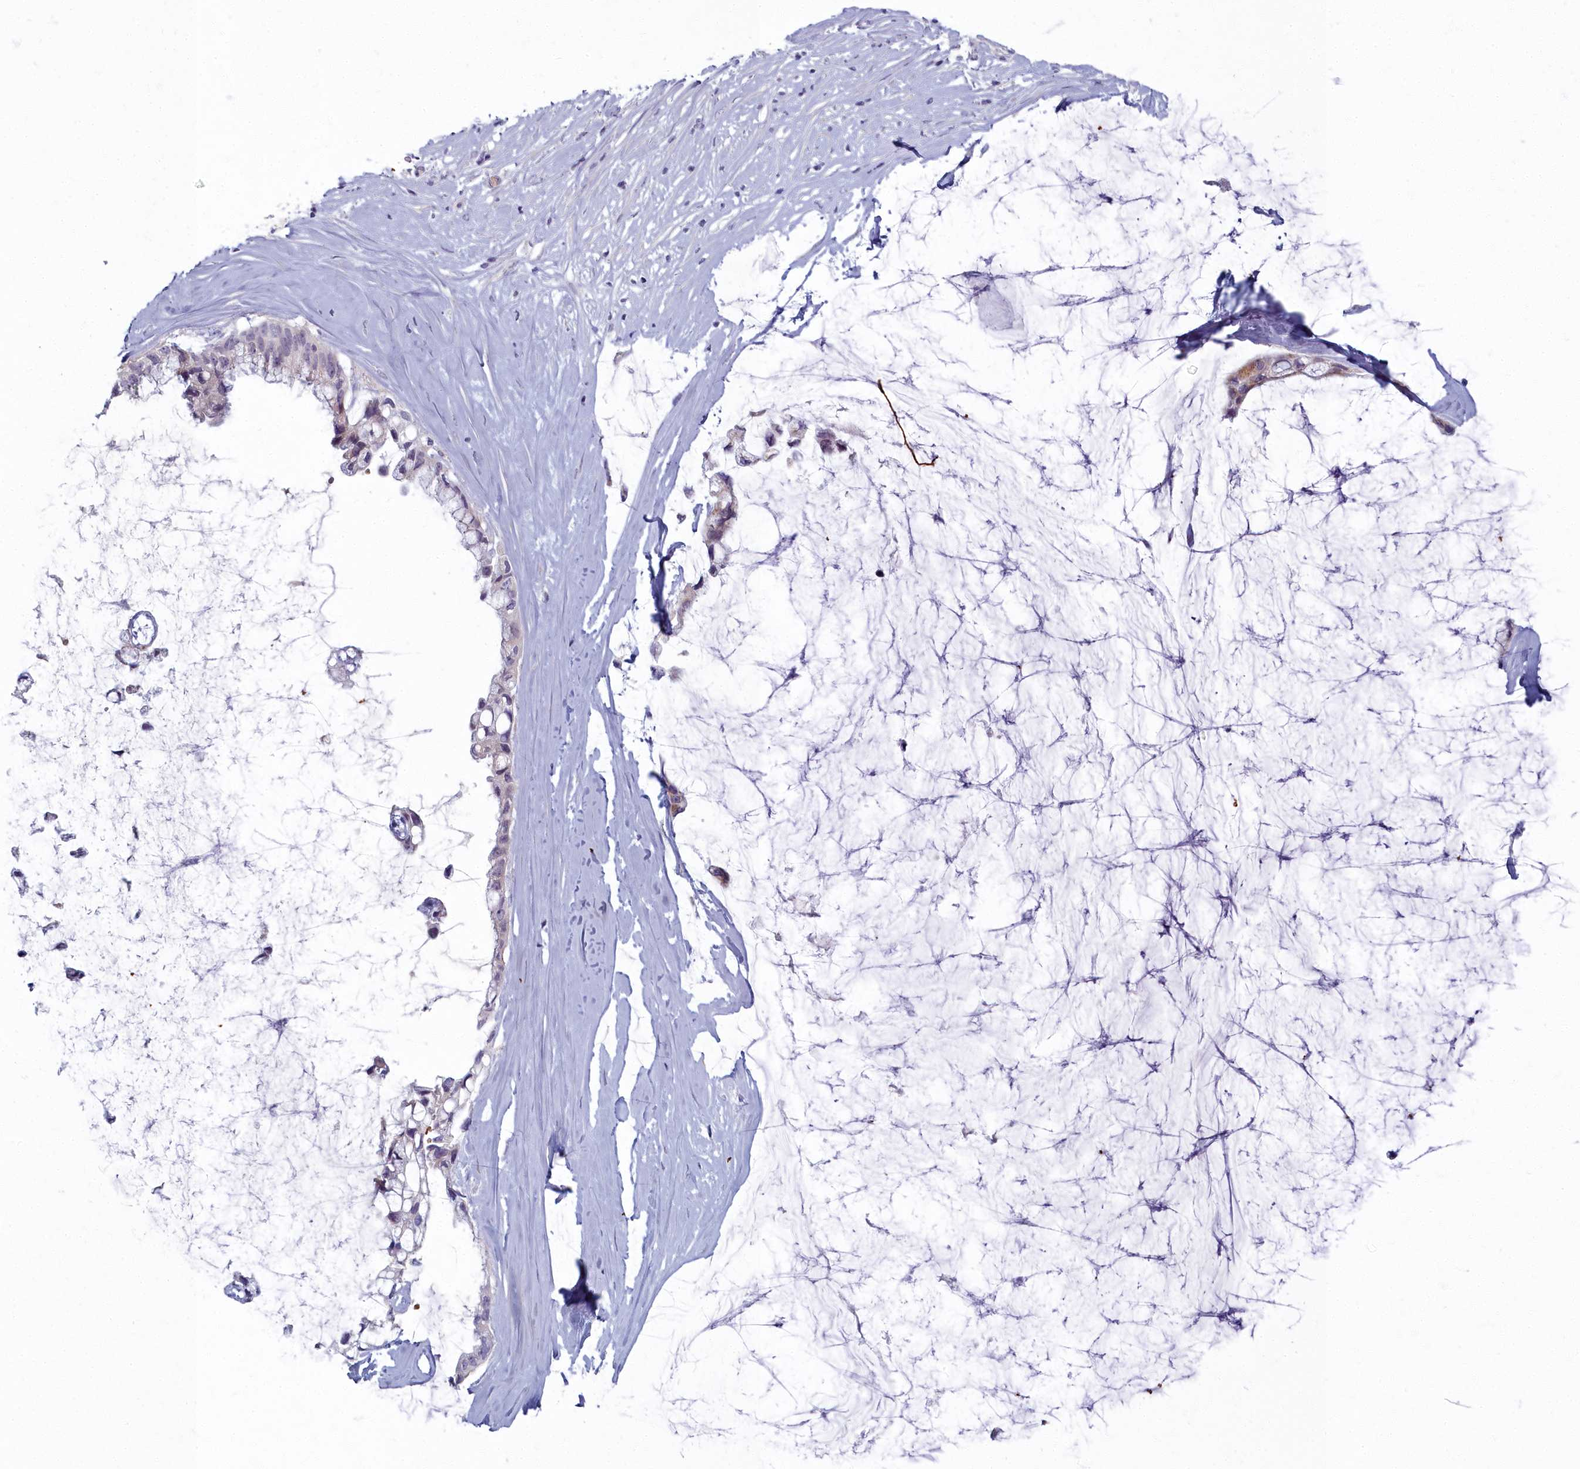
{"staining": {"intensity": "weak", "quantity": "<25%", "location": "cytoplasmic/membranous"}, "tissue": "ovarian cancer", "cell_type": "Tumor cells", "image_type": "cancer", "snomed": [{"axis": "morphology", "description": "Cystadenocarcinoma, mucinous, NOS"}, {"axis": "topography", "description": "Ovary"}], "caption": "Protein analysis of ovarian cancer (mucinous cystadenocarcinoma) exhibits no significant staining in tumor cells.", "gene": "ARL15", "patient": {"sex": "female", "age": 39}}